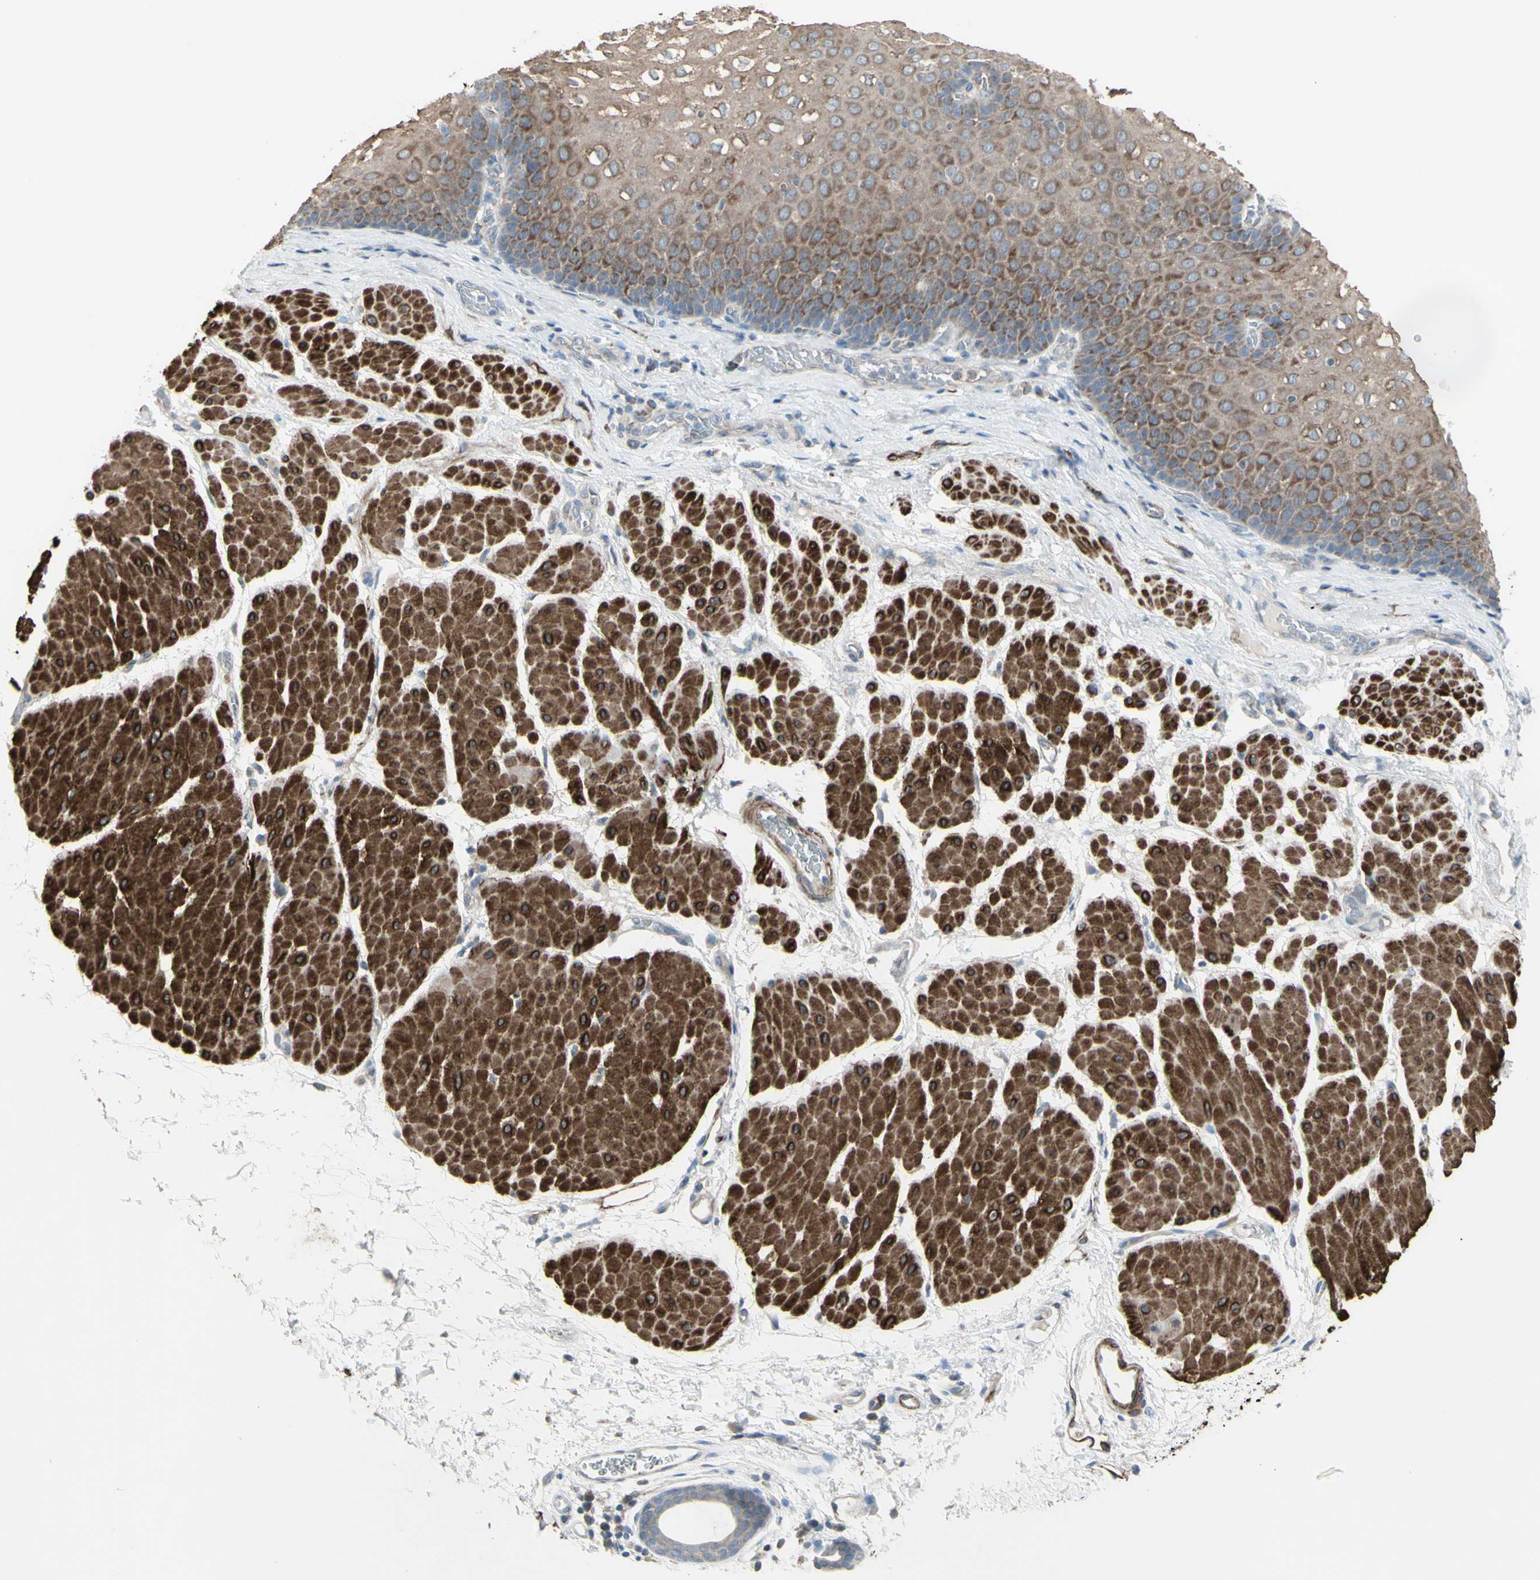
{"staining": {"intensity": "moderate", "quantity": ">75%", "location": "cytoplasmic/membranous"}, "tissue": "esophagus", "cell_type": "Squamous epithelial cells", "image_type": "normal", "snomed": [{"axis": "morphology", "description": "Normal tissue, NOS"}, {"axis": "topography", "description": "Esophagus"}], "caption": "Esophagus stained with a protein marker demonstrates moderate staining in squamous epithelial cells.", "gene": "FAM171B", "patient": {"sex": "male", "age": 48}}